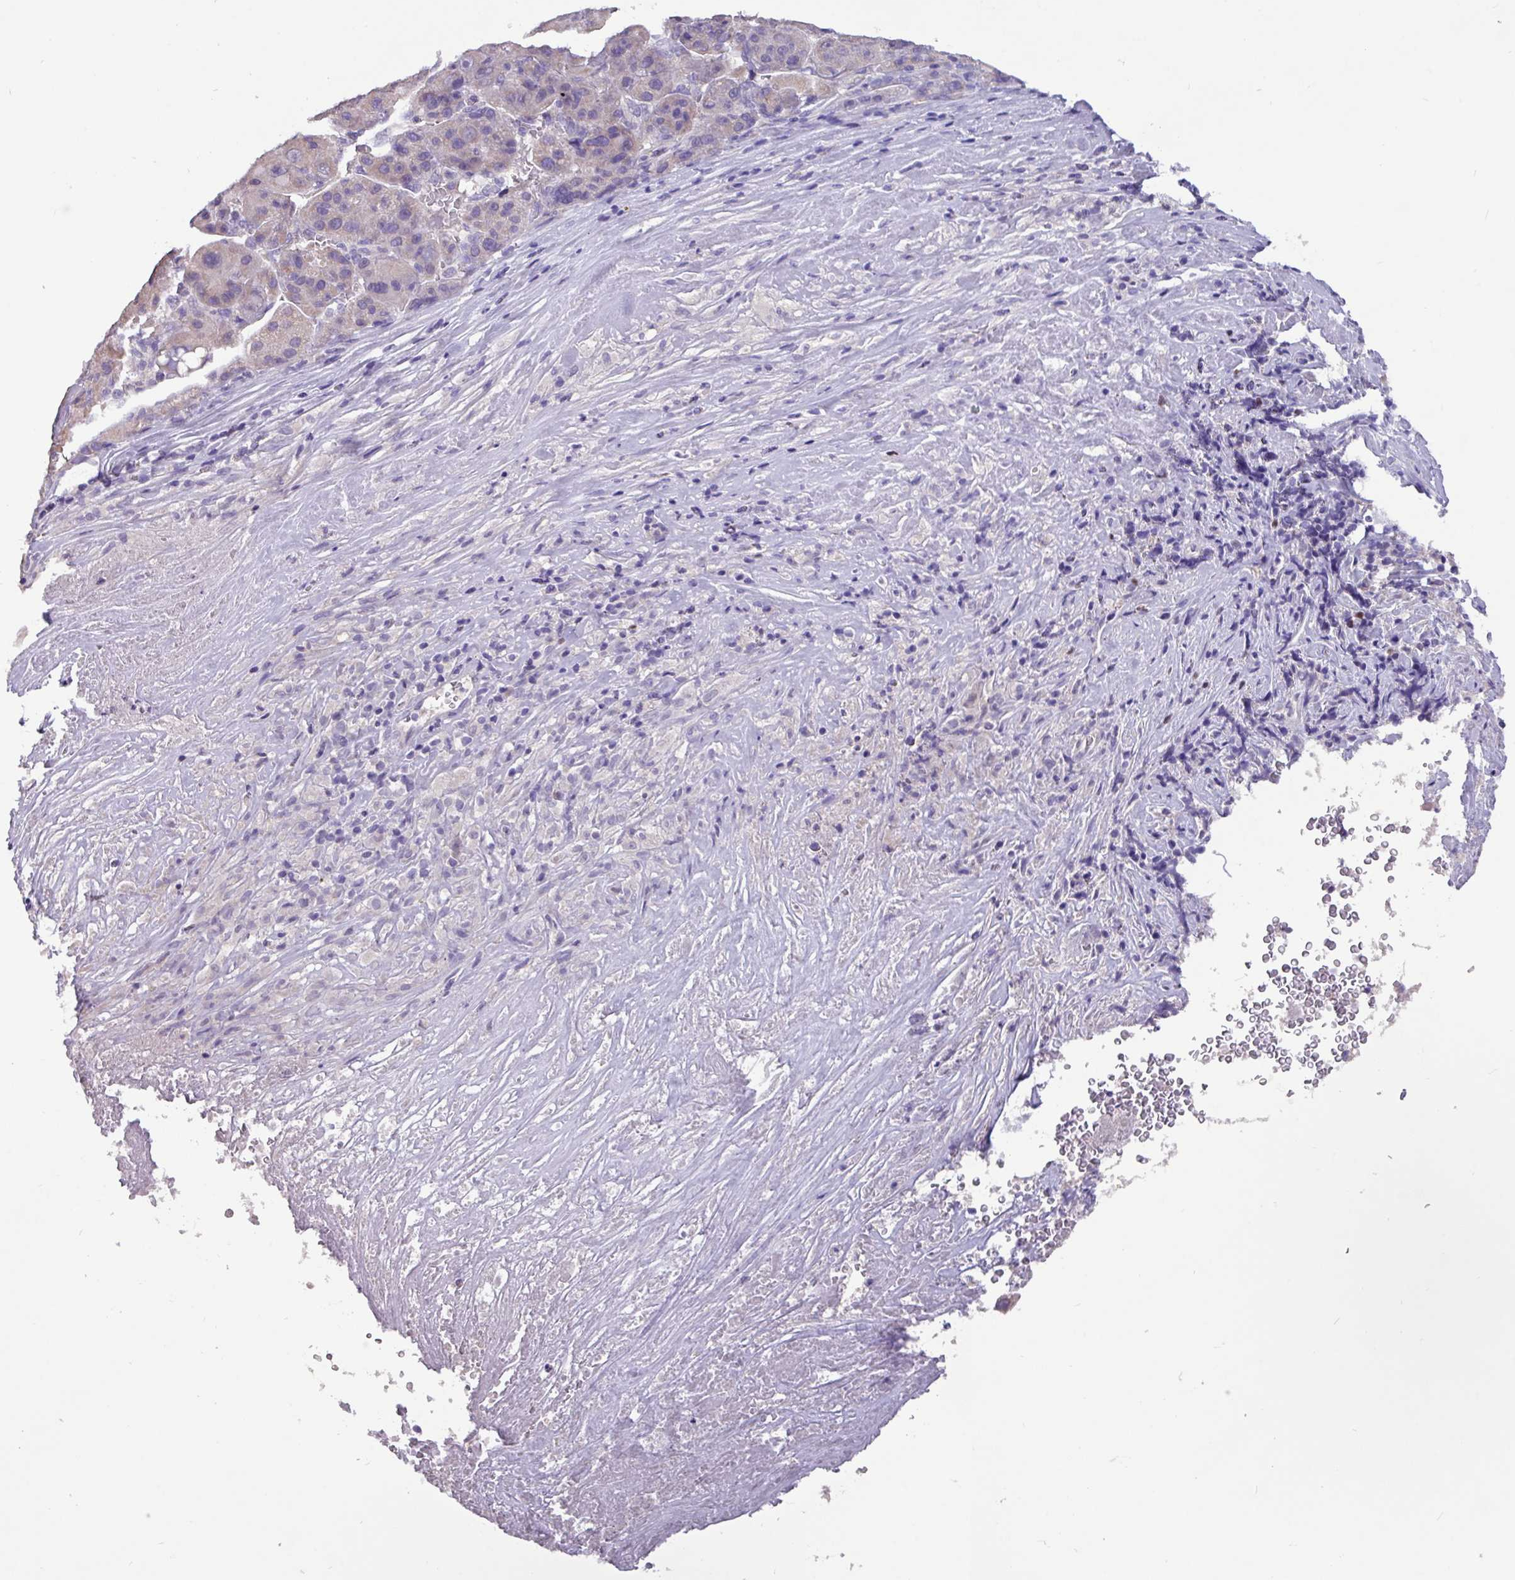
{"staining": {"intensity": "negative", "quantity": "none", "location": "none"}, "tissue": "liver cancer", "cell_type": "Tumor cells", "image_type": "cancer", "snomed": [{"axis": "morphology", "description": "Carcinoma, Hepatocellular, NOS"}, {"axis": "topography", "description": "Liver"}], "caption": "A histopathology image of human liver cancer is negative for staining in tumor cells. (DAB (3,3'-diaminobenzidine) immunohistochemistry (IHC) with hematoxylin counter stain).", "gene": "PAX8", "patient": {"sex": "male", "age": 76}}